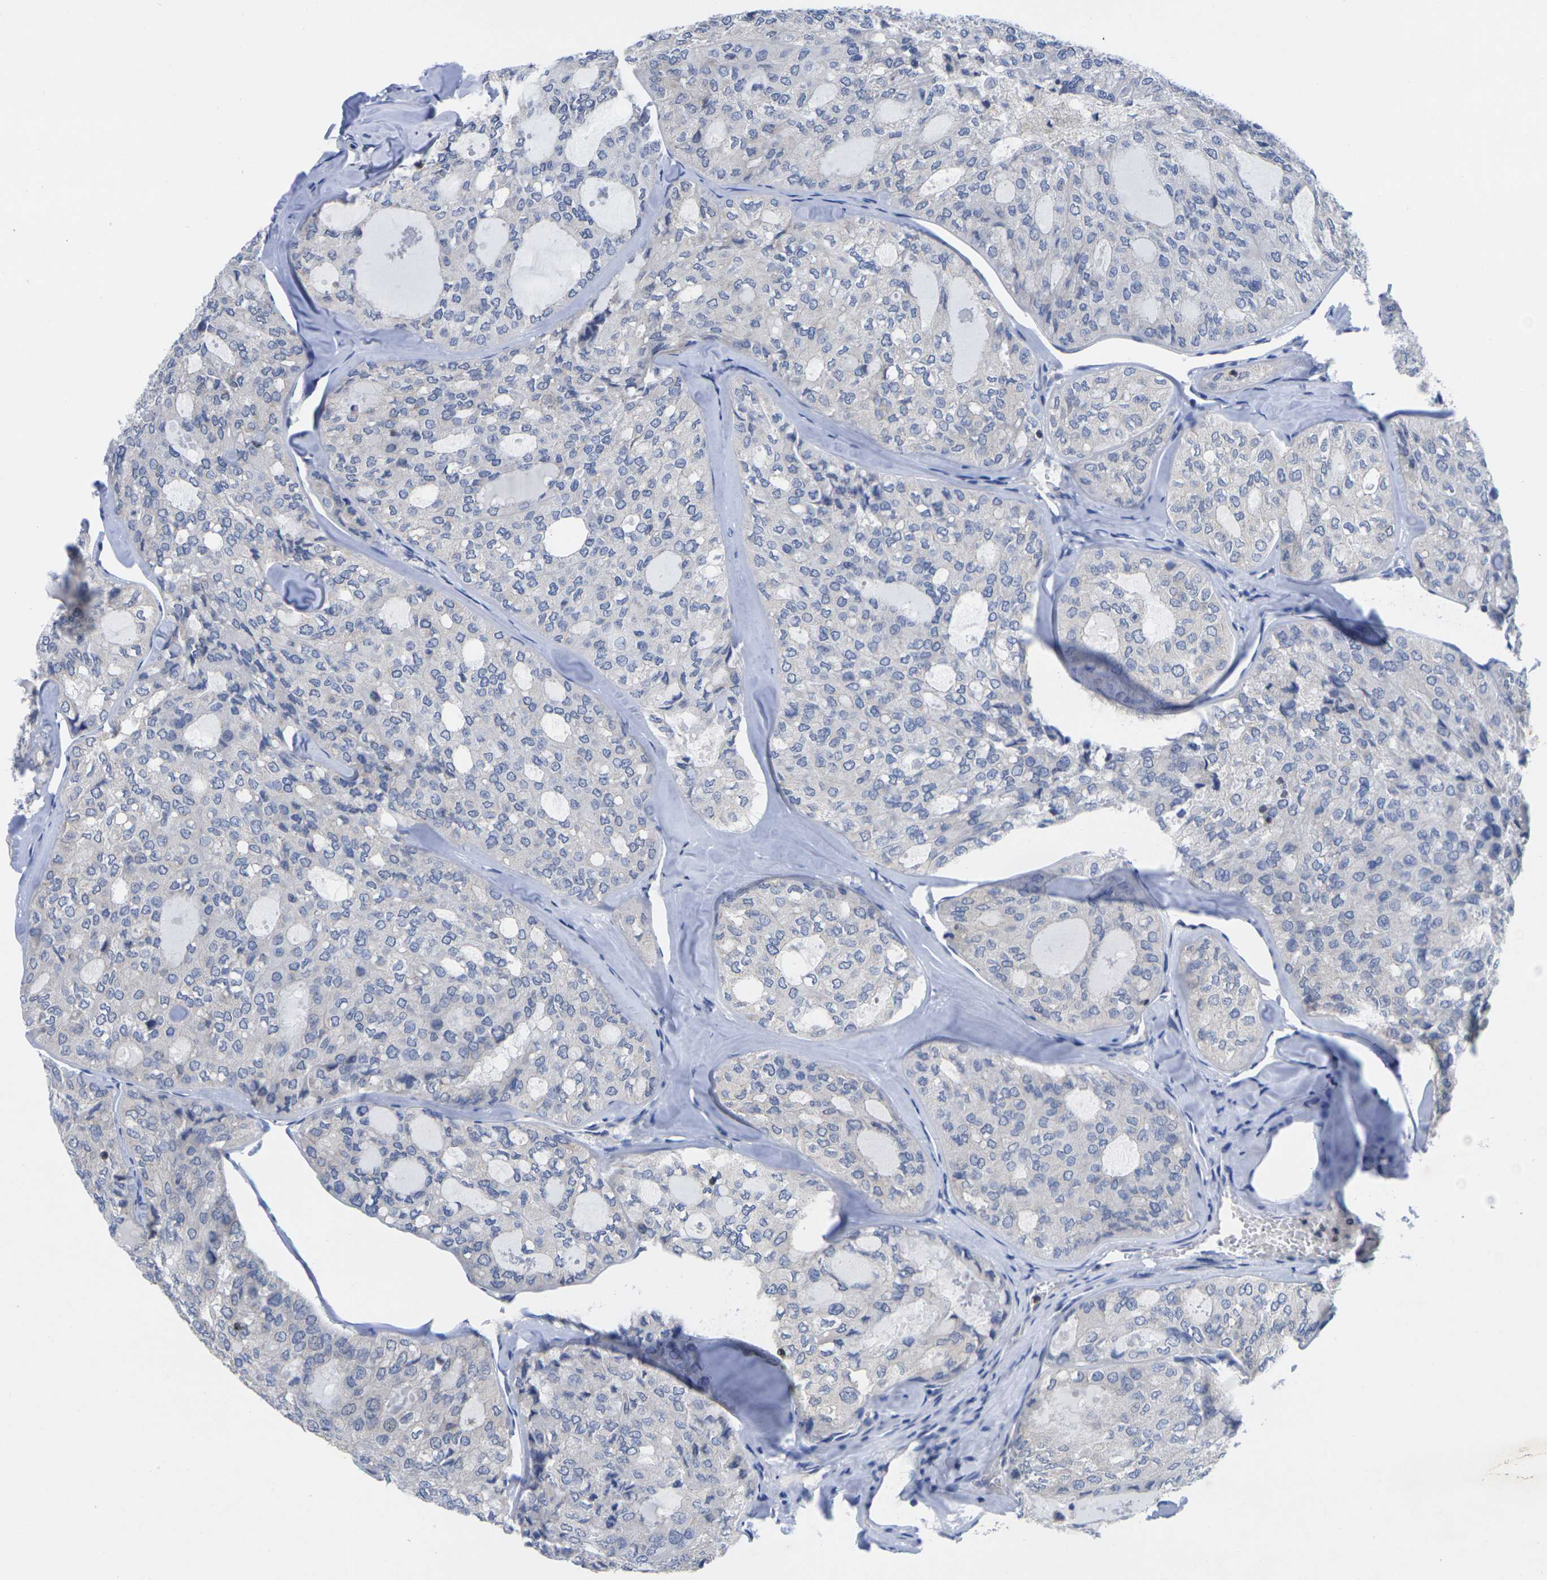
{"staining": {"intensity": "negative", "quantity": "none", "location": "none"}, "tissue": "thyroid cancer", "cell_type": "Tumor cells", "image_type": "cancer", "snomed": [{"axis": "morphology", "description": "Follicular adenoma carcinoma, NOS"}, {"axis": "topography", "description": "Thyroid gland"}], "caption": "An immunohistochemistry (IHC) photomicrograph of follicular adenoma carcinoma (thyroid) is shown. There is no staining in tumor cells of follicular adenoma carcinoma (thyroid).", "gene": "IKZF1", "patient": {"sex": "male", "age": 75}}